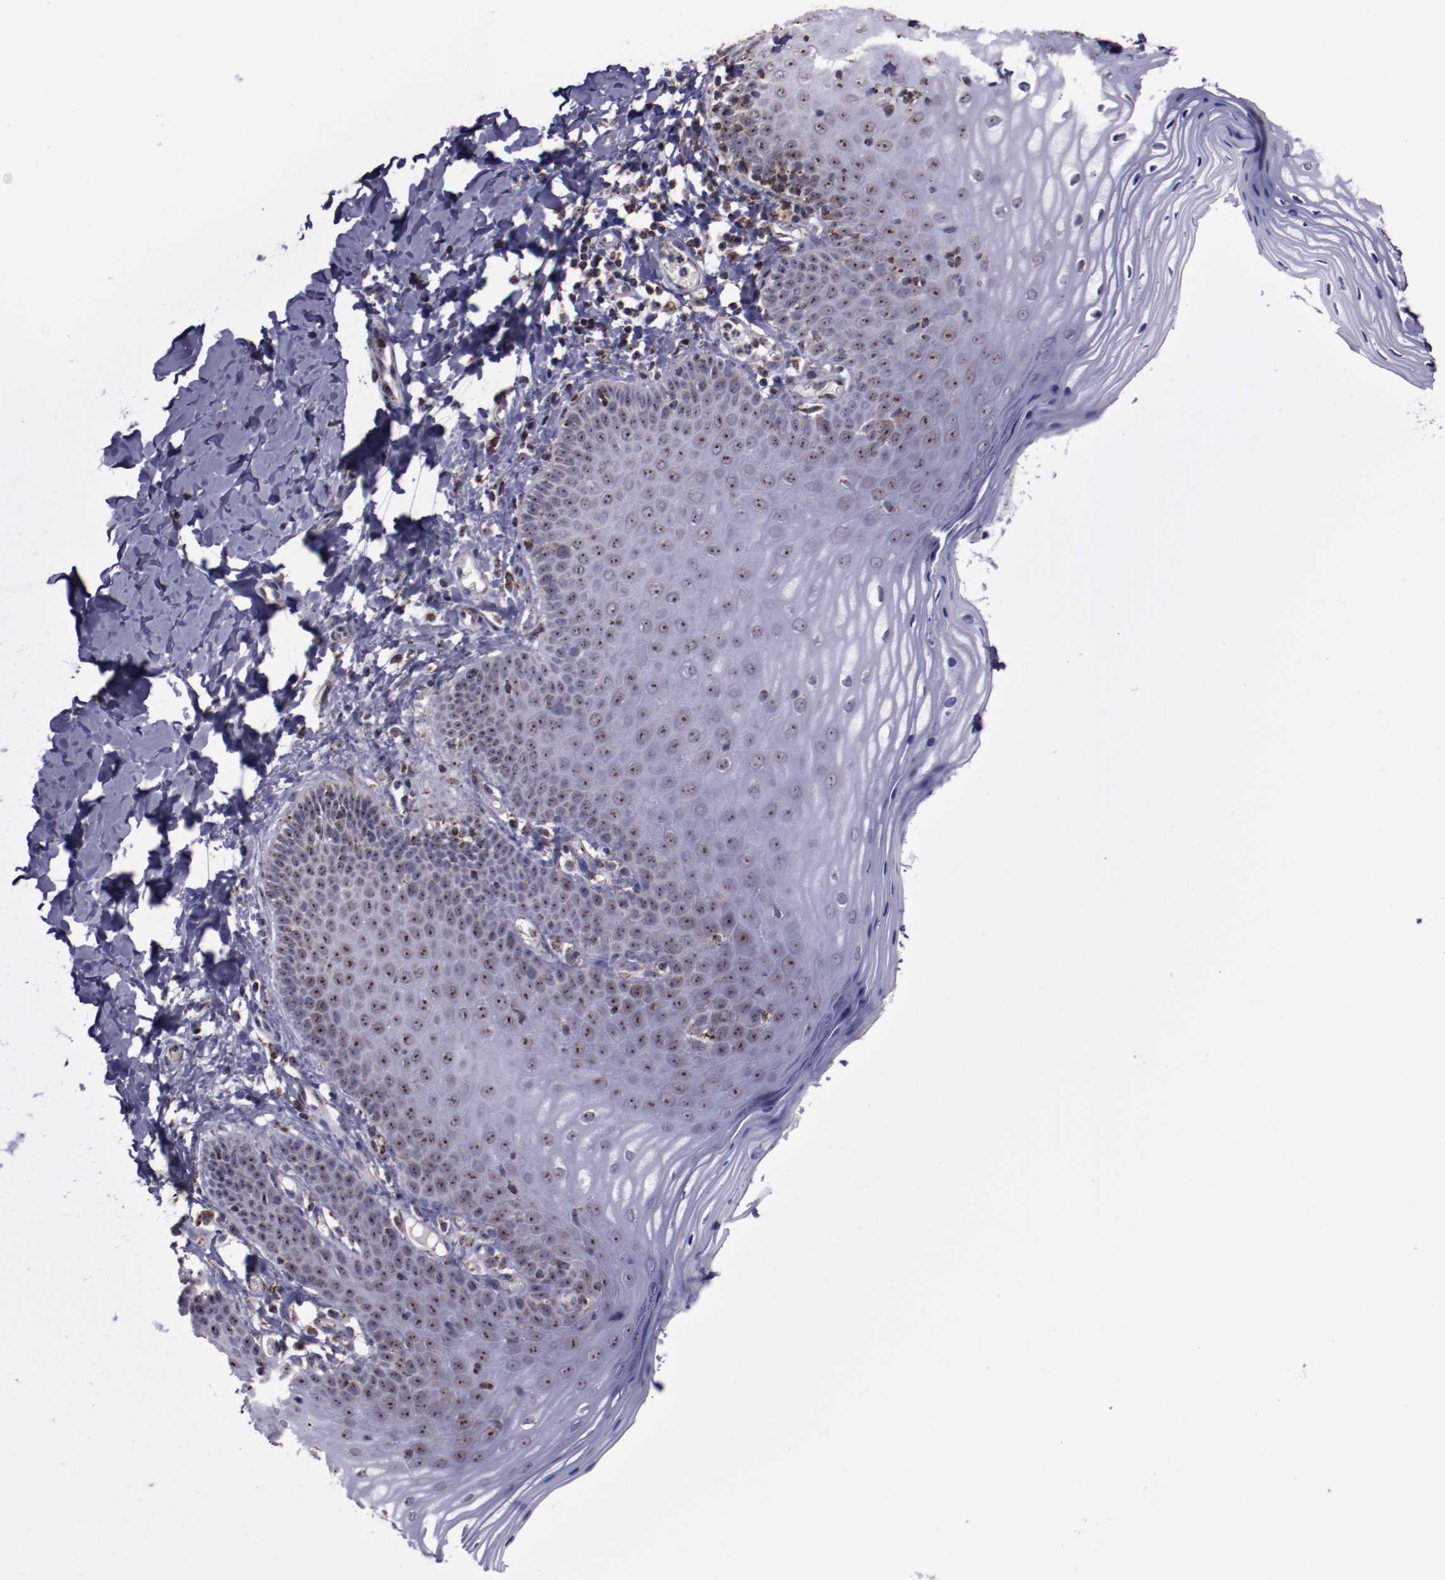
{"staining": {"intensity": "moderate", "quantity": "25%-75%", "location": "nuclear"}, "tissue": "vagina", "cell_type": "Squamous epithelial cells", "image_type": "normal", "snomed": [{"axis": "morphology", "description": "Normal tissue, NOS"}, {"axis": "topography", "description": "Vagina"}], "caption": "Immunohistochemistry (IHC) micrograph of benign human vagina stained for a protein (brown), which reveals medium levels of moderate nuclear staining in approximately 25%-75% of squamous epithelial cells.", "gene": "LONP1", "patient": {"sex": "female", "age": 55}}